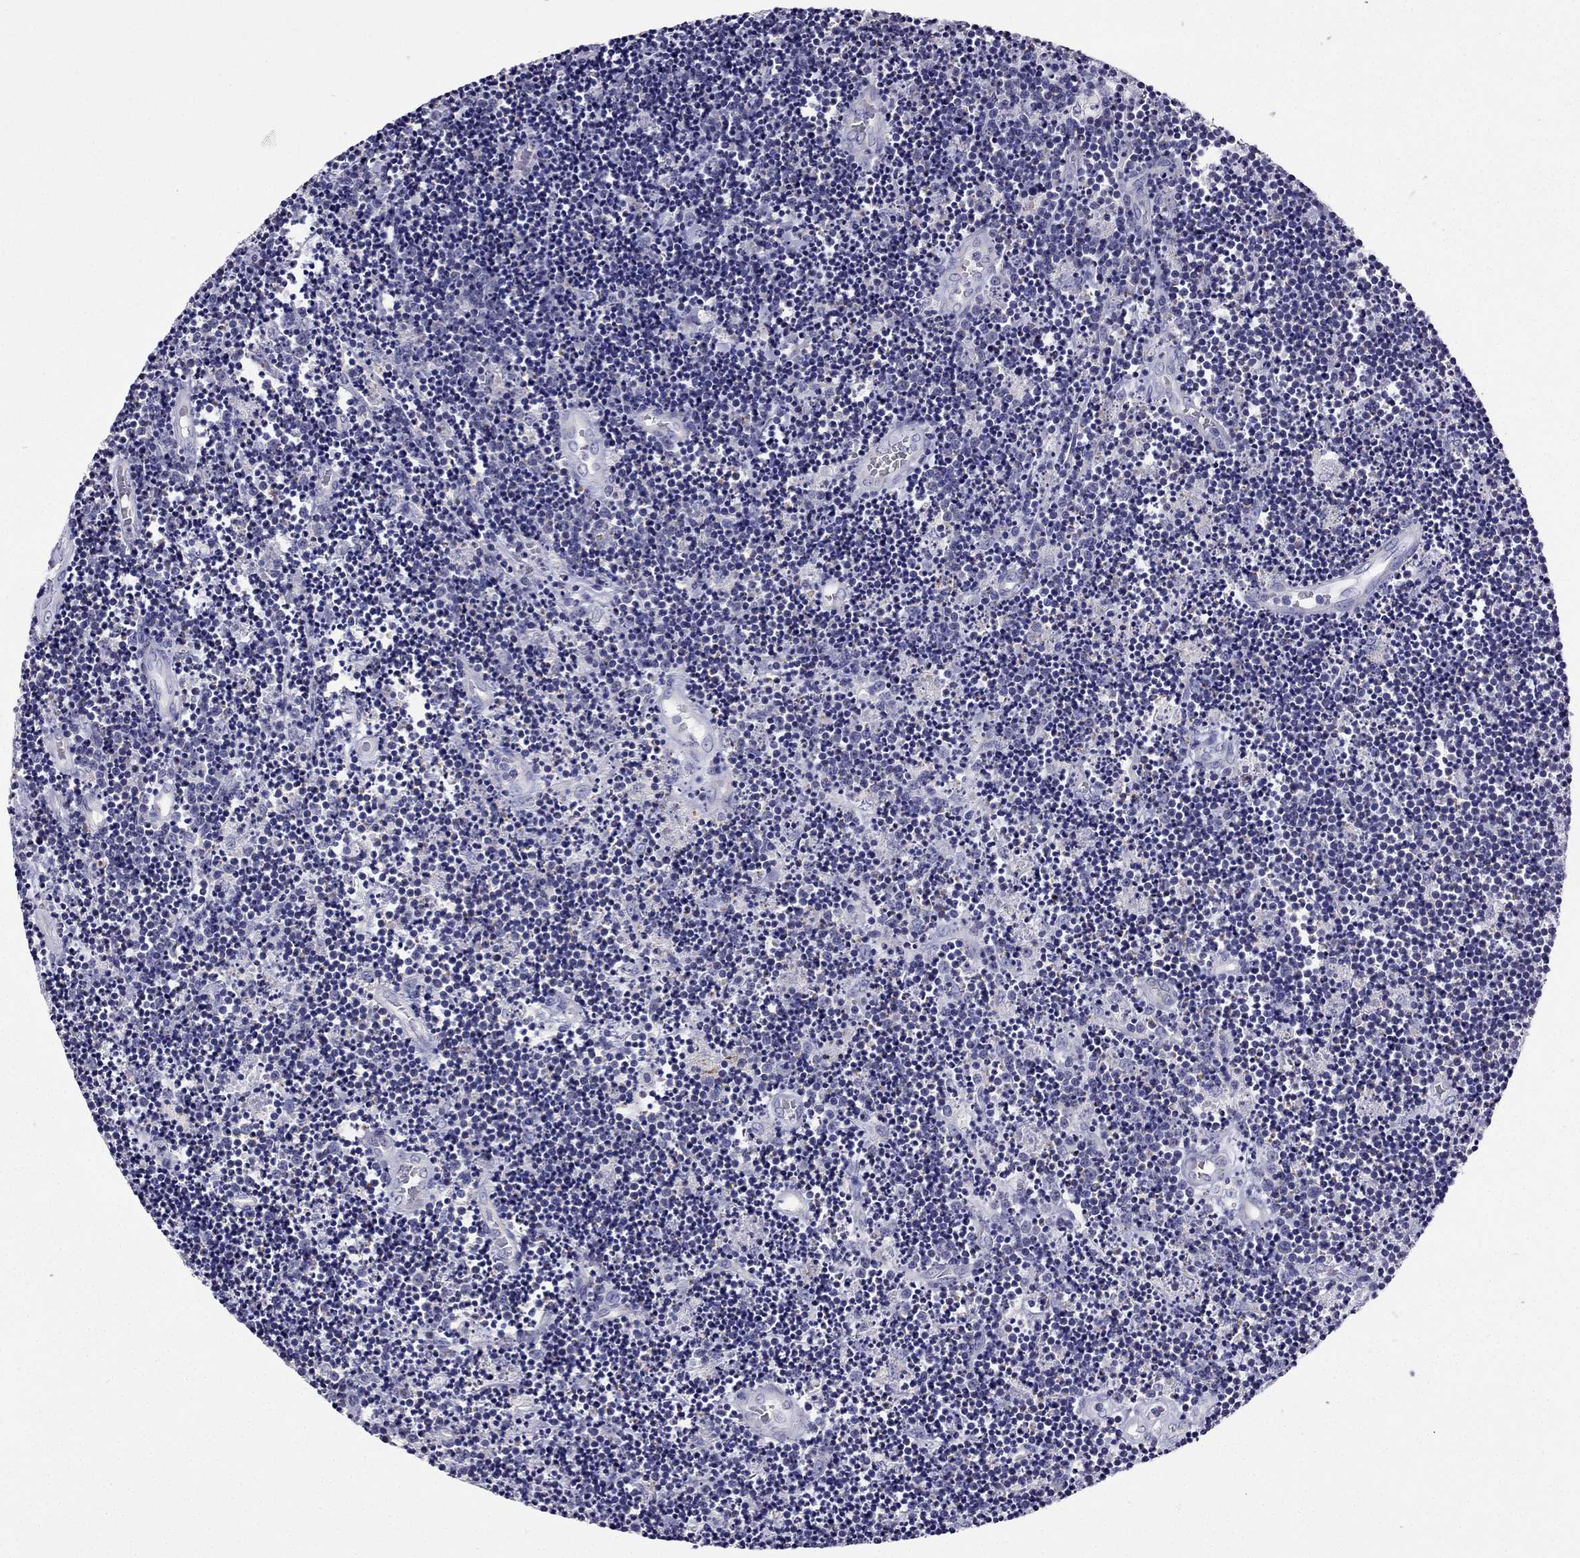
{"staining": {"intensity": "negative", "quantity": "none", "location": "none"}, "tissue": "lymphoma", "cell_type": "Tumor cells", "image_type": "cancer", "snomed": [{"axis": "morphology", "description": "Malignant lymphoma, non-Hodgkin's type, Low grade"}, {"axis": "topography", "description": "Brain"}], "caption": "Tumor cells show no significant protein positivity in low-grade malignant lymphoma, non-Hodgkin's type.", "gene": "KIF5A", "patient": {"sex": "female", "age": 66}}